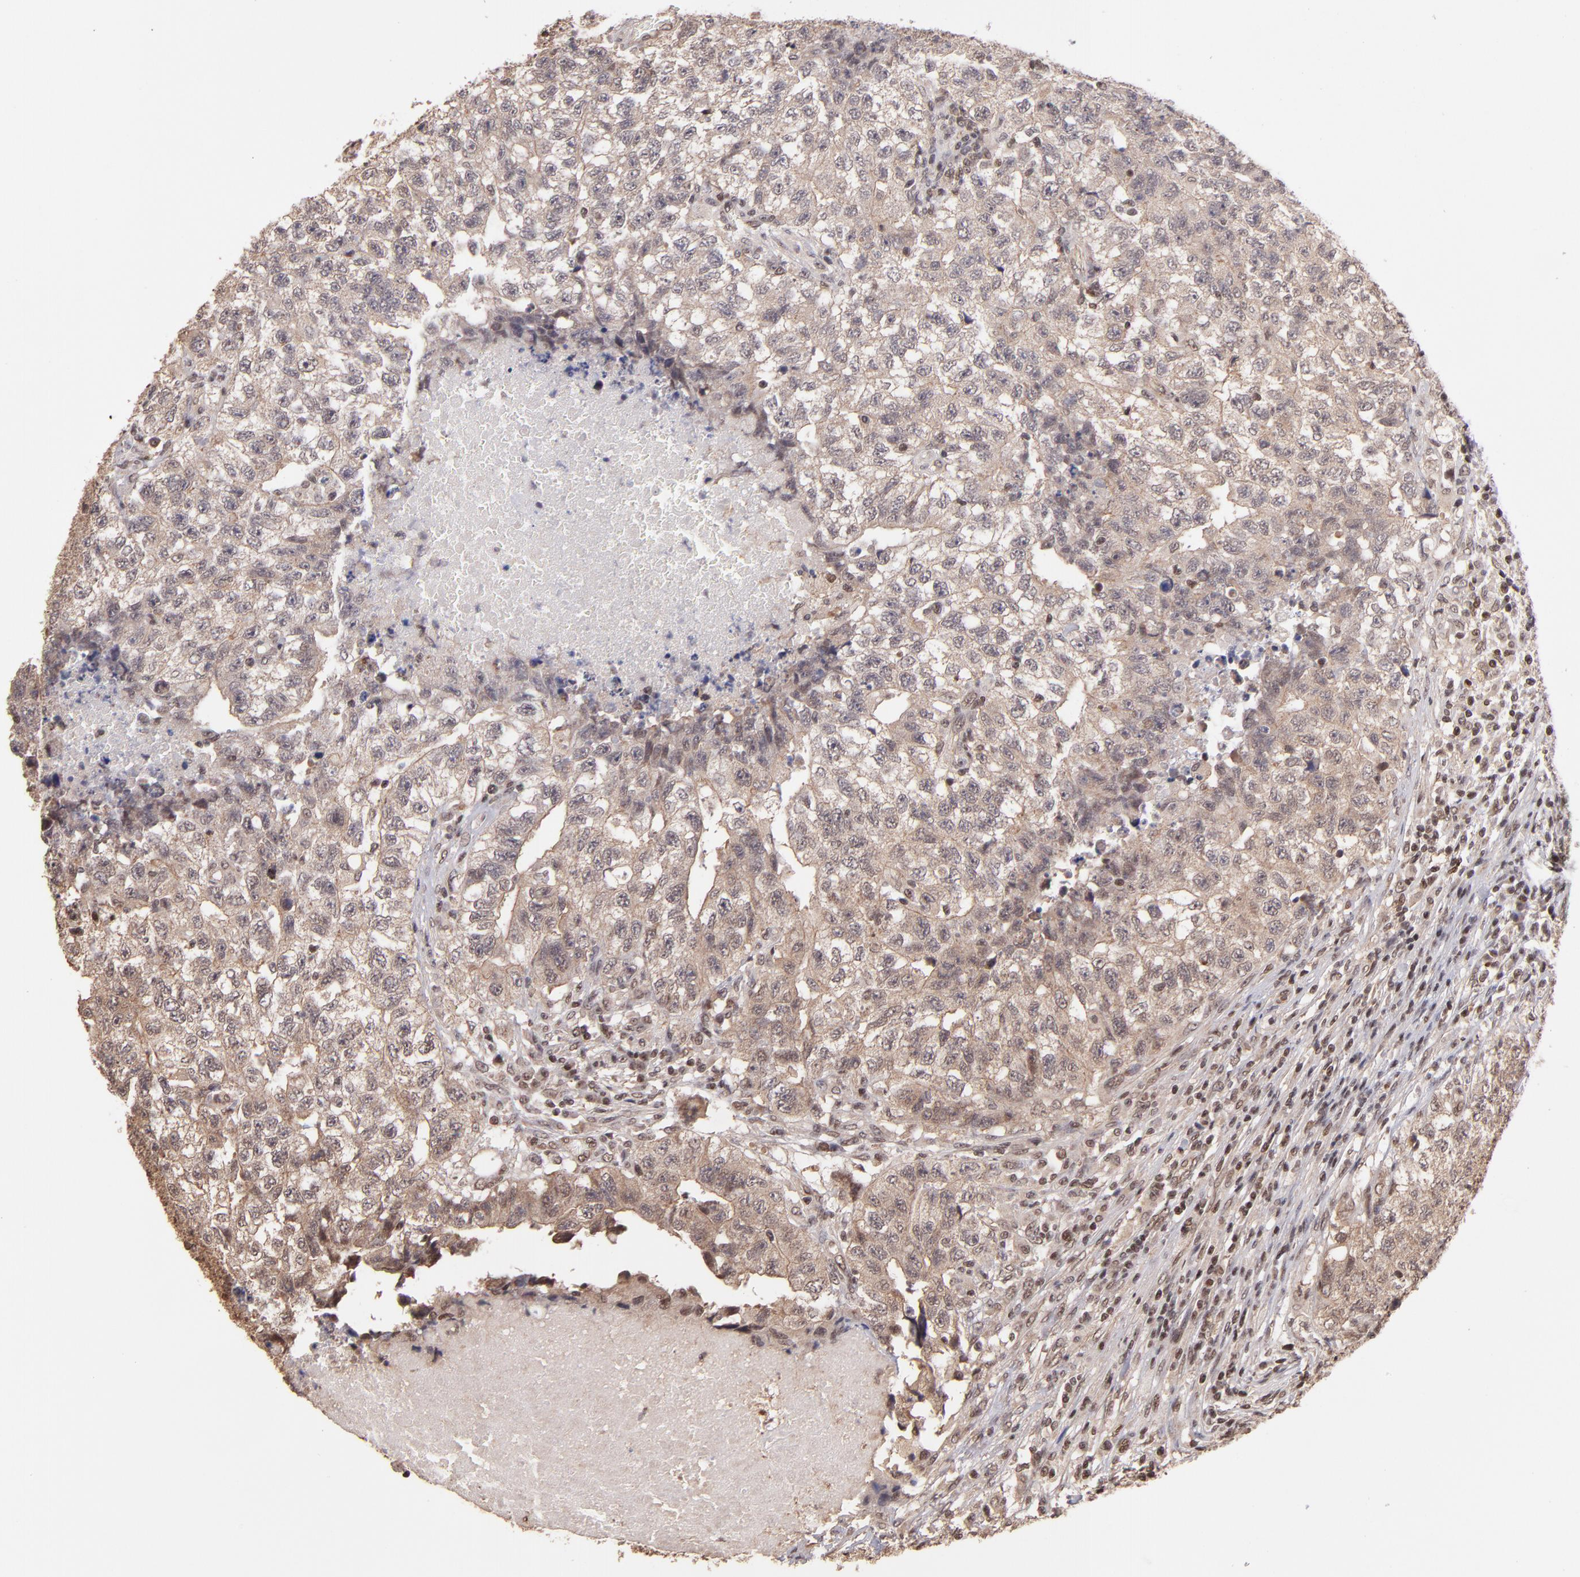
{"staining": {"intensity": "weak", "quantity": "25%-75%", "location": "nuclear"}, "tissue": "testis cancer", "cell_type": "Tumor cells", "image_type": "cancer", "snomed": [{"axis": "morphology", "description": "Carcinoma, Embryonal, NOS"}, {"axis": "topography", "description": "Testis"}], "caption": "DAB immunohistochemical staining of human testis cancer (embryonal carcinoma) demonstrates weak nuclear protein expression in approximately 25%-75% of tumor cells.", "gene": "TERF2", "patient": {"sex": "male", "age": 21}}